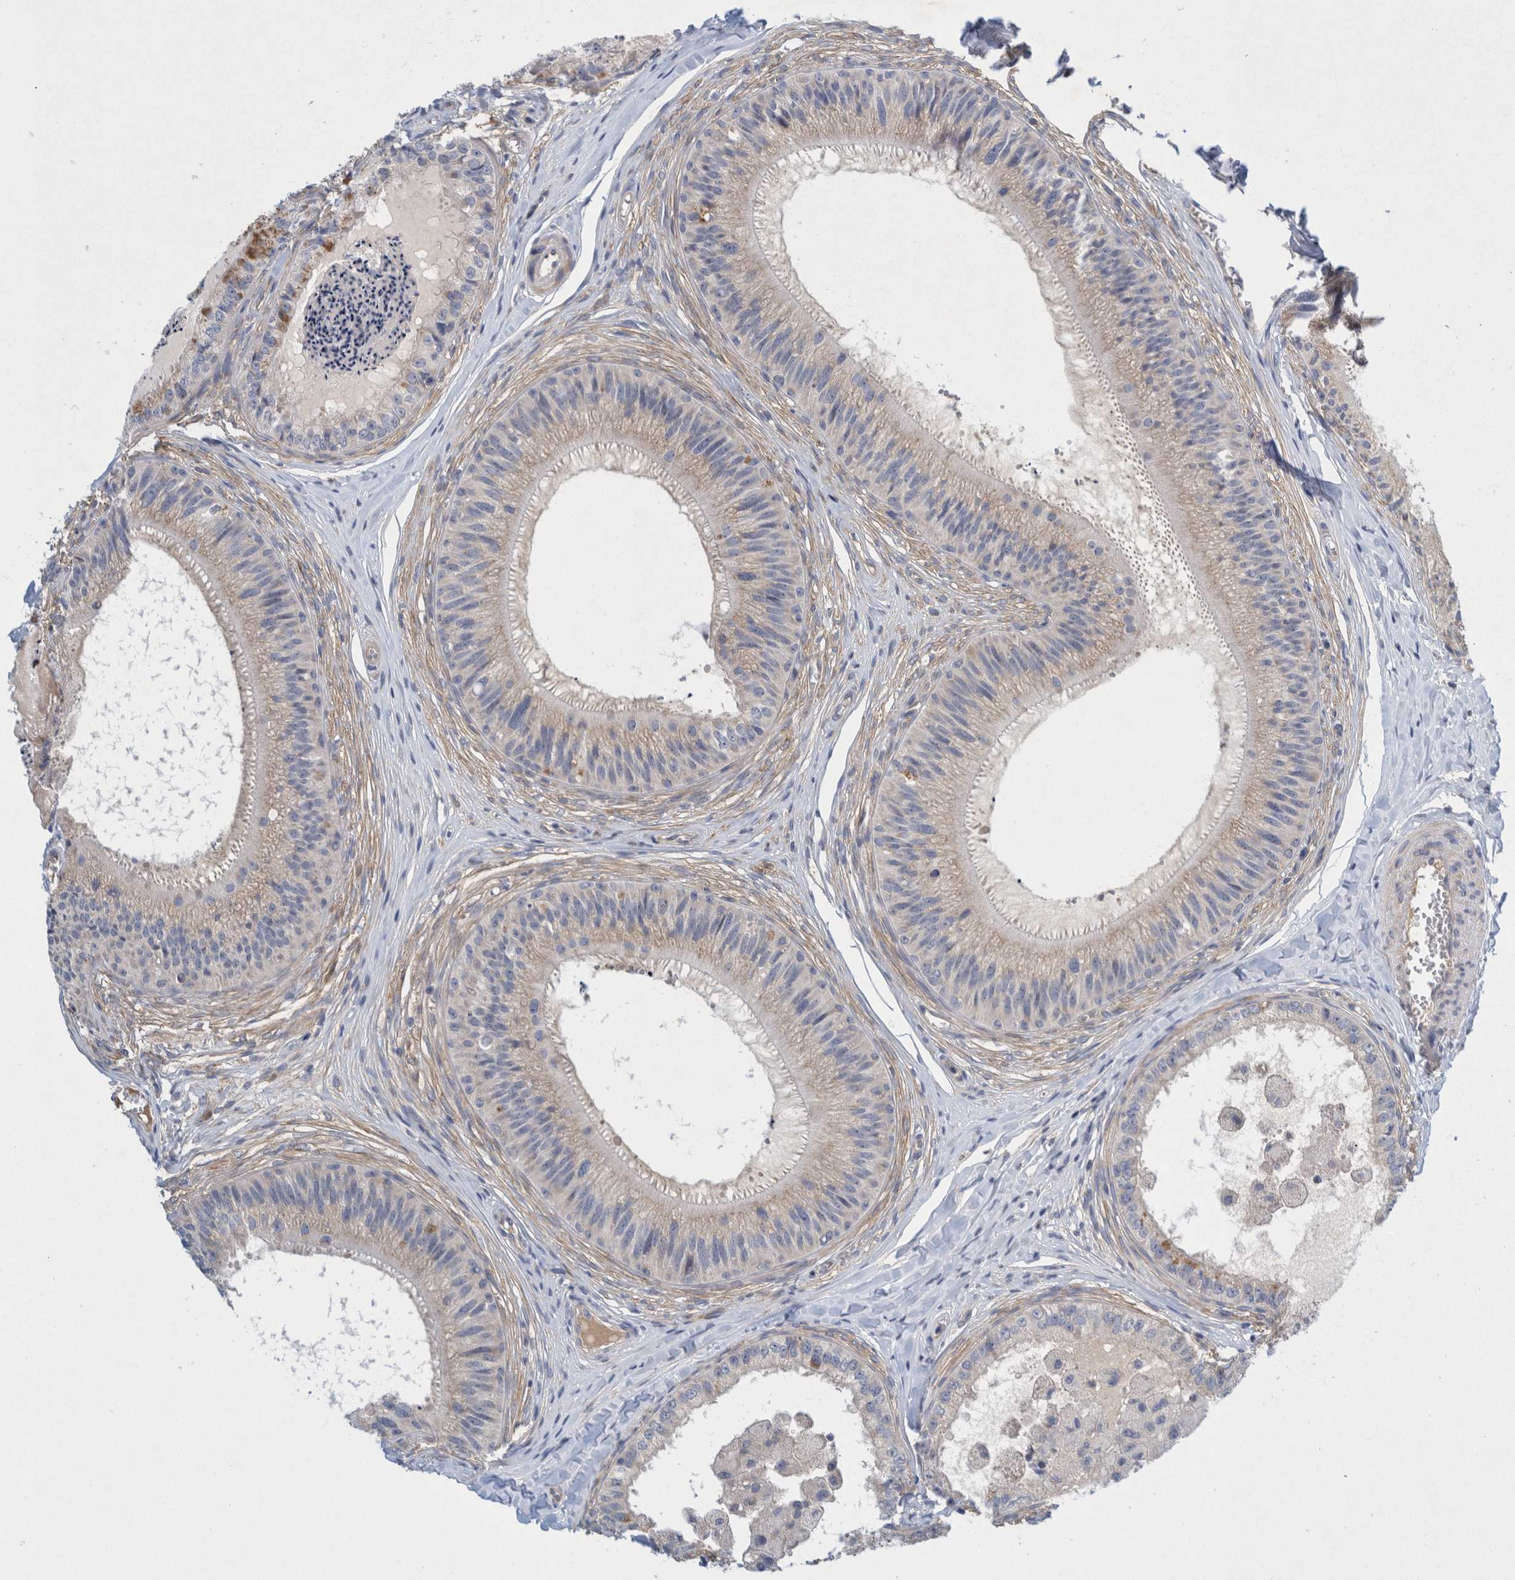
{"staining": {"intensity": "weak", "quantity": "<25%", "location": "cytoplasmic/membranous"}, "tissue": "epididymis", "cell_type": "Glandular cells", "image_type": "normal", "snomed": [{"axis": "morphology", "description": "Normal tissue, NOS"}, {"axis": "topography", "description": "Epididymis"}], "caption": "DAB immunohistochemical staining of normal epididymis displays no significant positivity in glandular cells. (Brightfield microscopy of DAB (3,3'-diaminobenzidine) immunohistochemistry at high magnification).", "gene": "ZNF324B", "patient": {"sex": "male", "age": 31}}